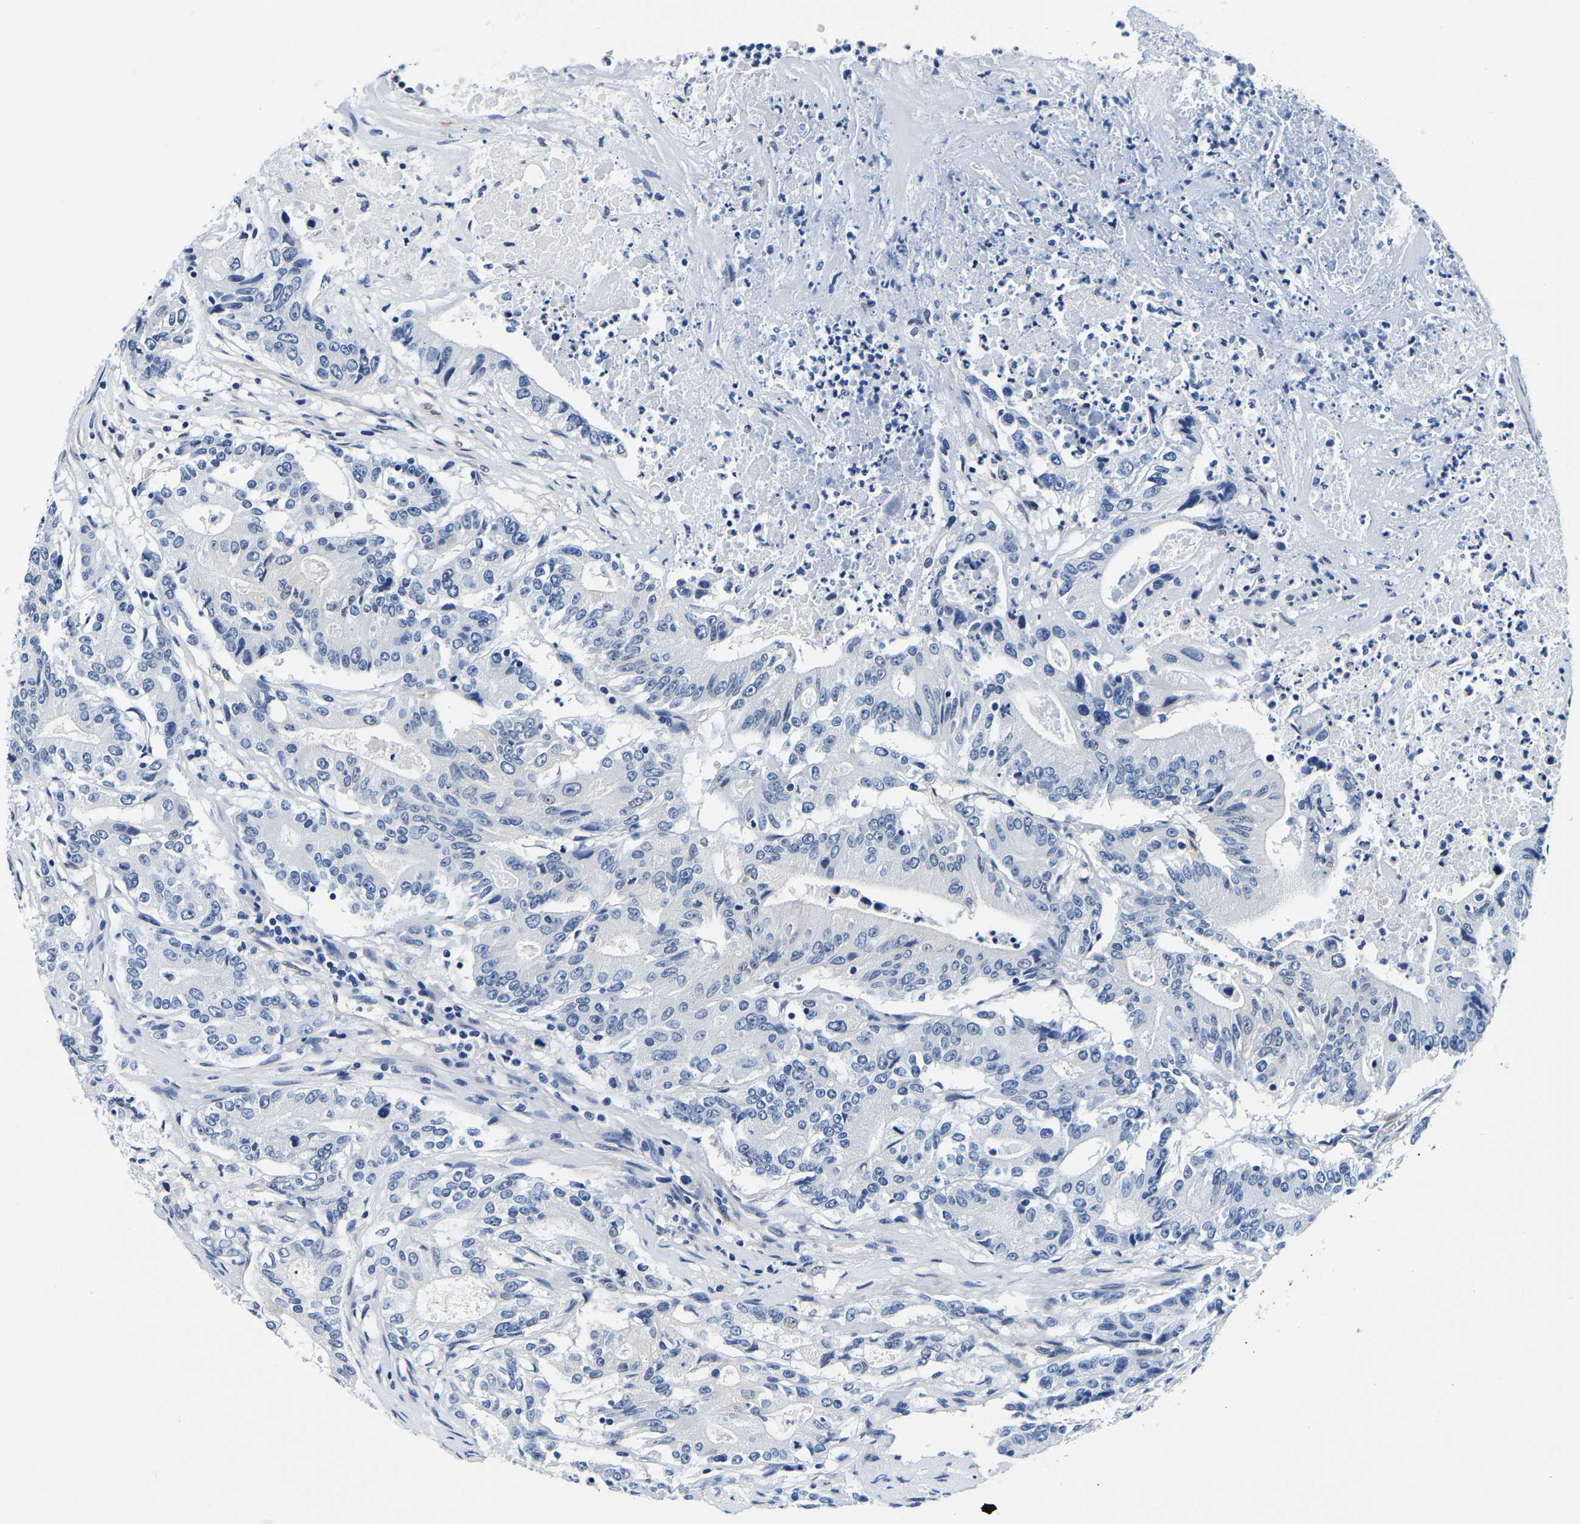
{"staining": {"intensity": "negative", "quantity": "none", "location": "none"}, "tissue": "colorectal cancer", "cell_type": "Tumor cells", "image_type": "cancer", "snomed": [{"axis": "morphology", "description": "Adenocarcinoma, NOS"}, {"axis": "topography", "description": "Colon"}], "caption": "DAB (3,3'-diaminobenzidine) immunohistochemical staining of colorectal cancer (adenocarcinoma) displays no significant expression in tumor cells.", "gene": "S100A13", "patient": {"sex": "female", "age": 77}}